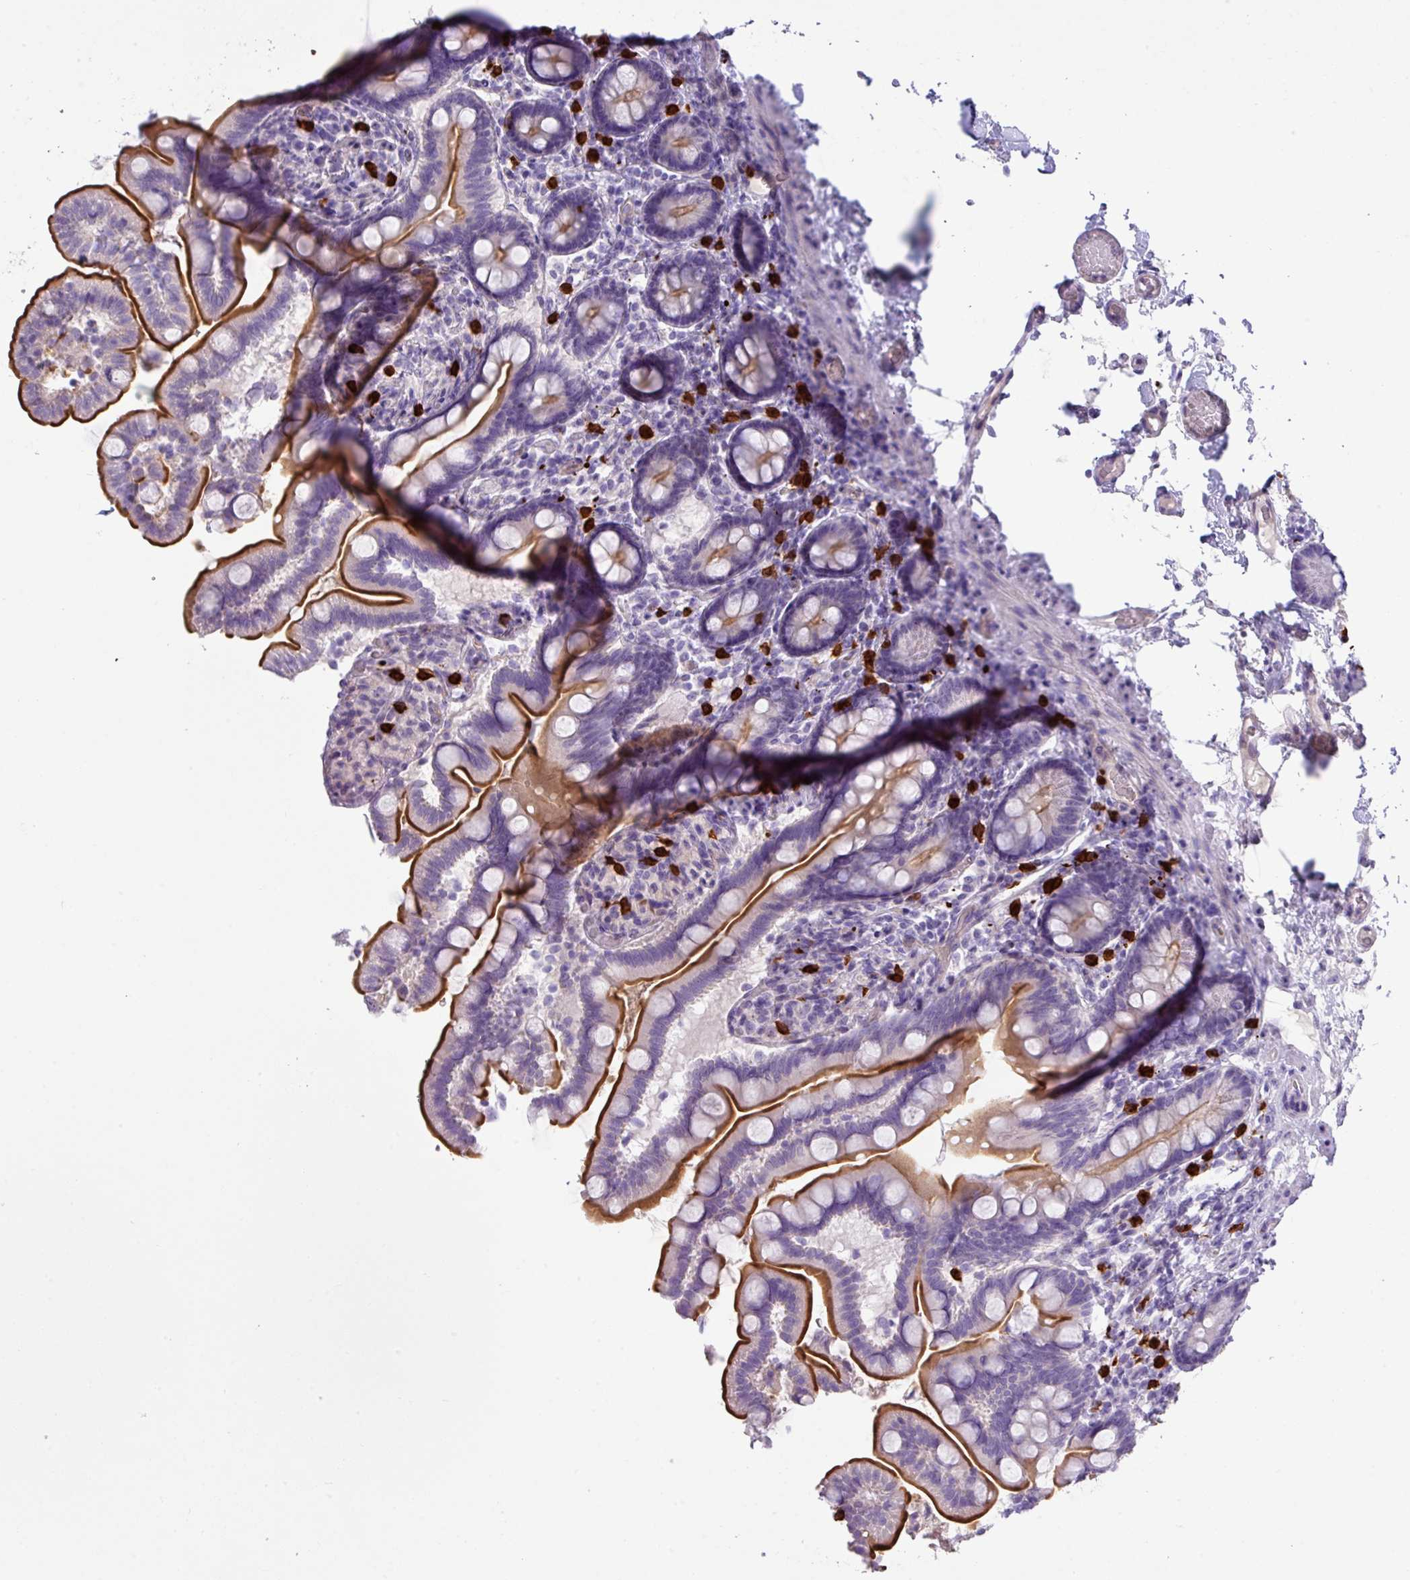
{"staining": {"intensity": "strong", "quantity": ">75%", "location": "cytoplasmic/membranous"}, "tissue": "small intestine", "cell_type": "Glandular cells", "image_type": "normal", "snomed": [{"axis": "morphology", "description": "Normal tissue, NOS"}, {"axis": "topography", "description": "Small intestine"}], "caption": "IHC (DAB) staining of normal small intestine reveals strong cytoplasmic/membranous protein staining in approximately >75% of glandular cells. The staining is performed using DAB brown chromogen to label protein expression. The nuclei are counter-stained blue using hematoxylin.", "gene": "MRM2", "patient": {"sex": "female", "age": 64}}